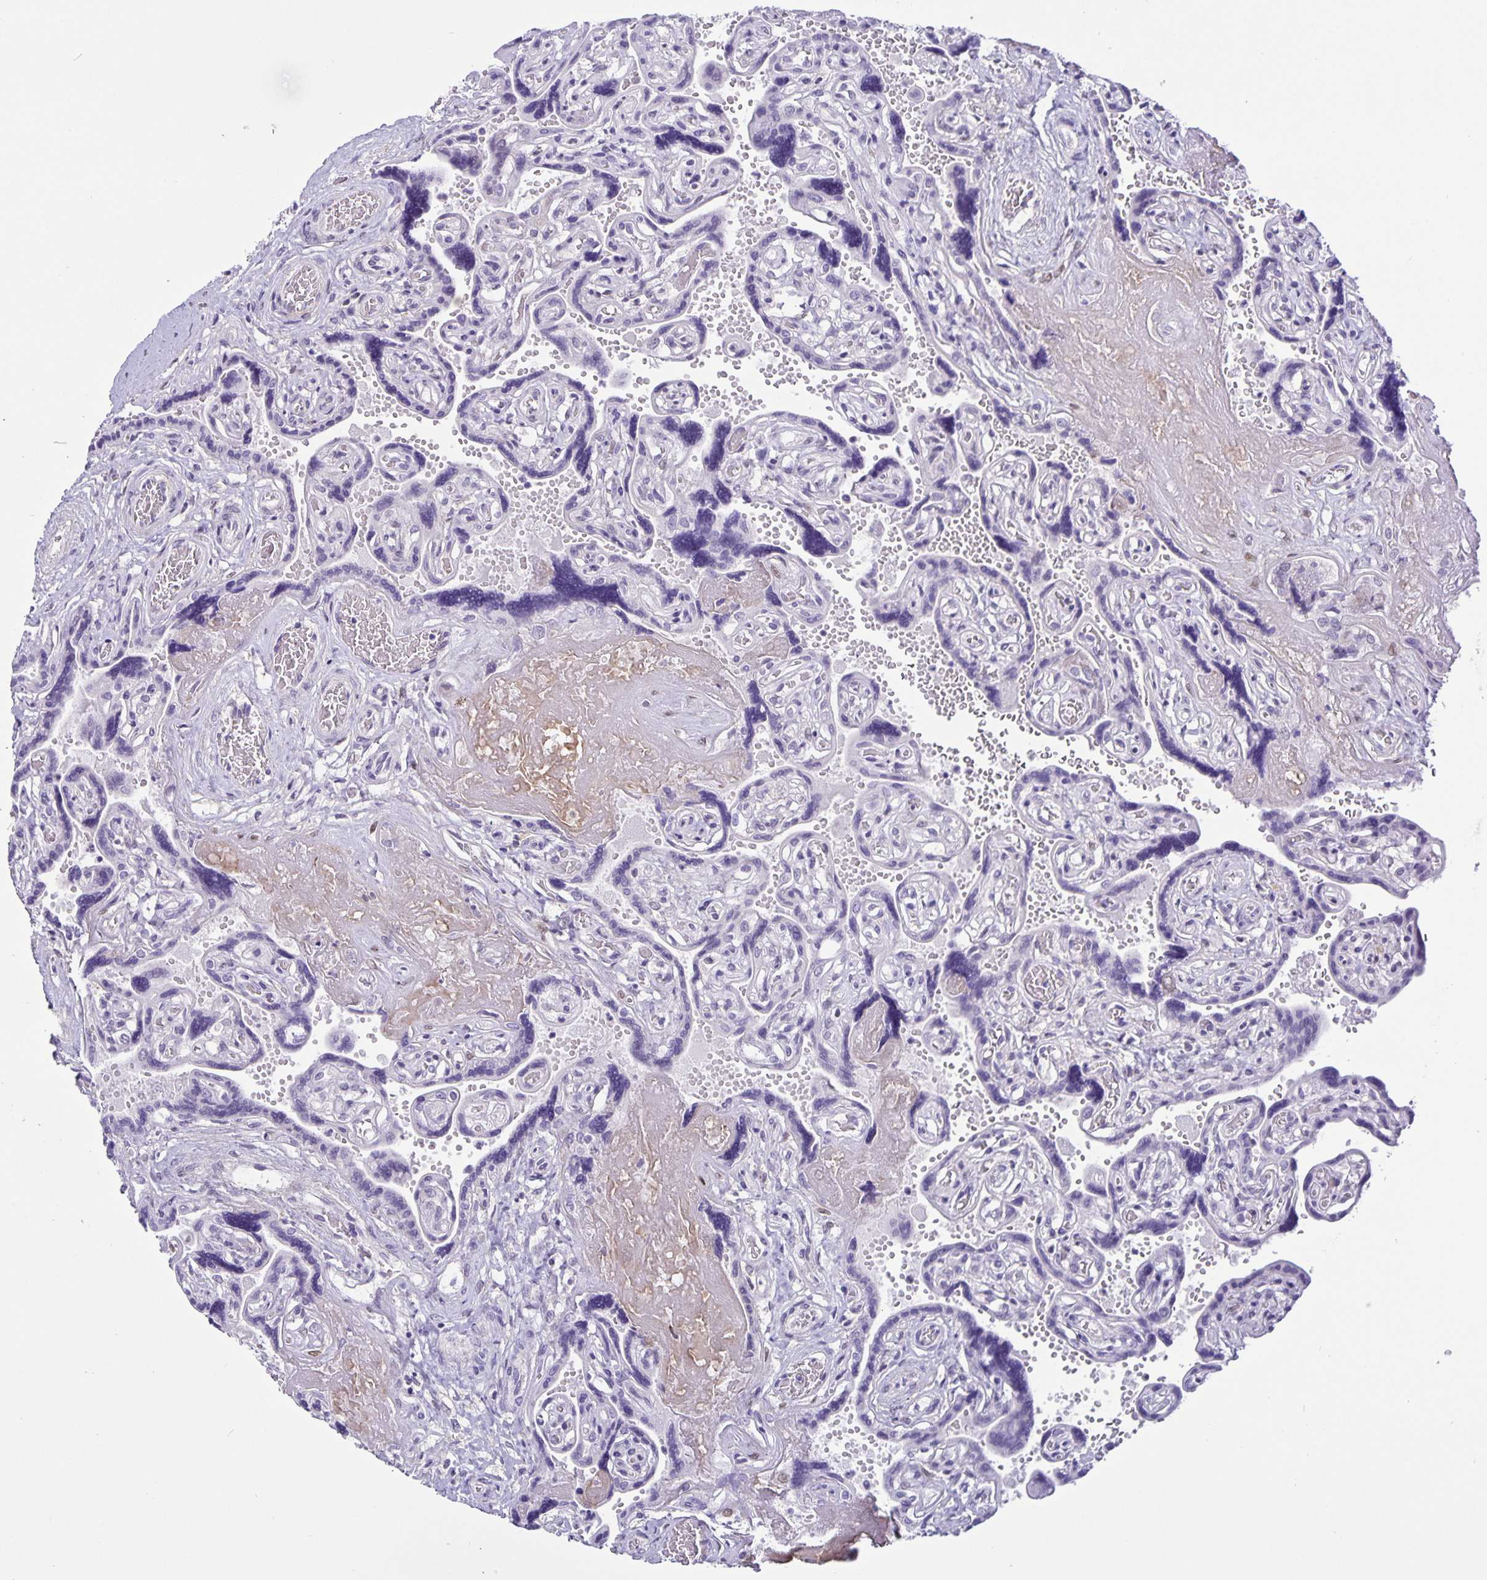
{"staining": {"intensity": "strong", "quantity": ">75%", "location": "nuclear"}, "tissue": "placenta", "cell_type": "Decidual cells", "image_type": "normal", "snomed": [{"axis": "morphology", "description": "Normal tissue, NOS"}, {"axis": "topography", "description": "Placenta"}], "caption": "High-magnification brightfield microscopy of benign placenta stained with DAB (3,3'-diaminobenzidine) (brown) and counterstained with hematoxylin (blue). decidual cells exhibit strong nuclear expression is appreciated in about>75% of cells.", "gene": "FOSL2", "patient": {"sex": "female", "age": 32}}